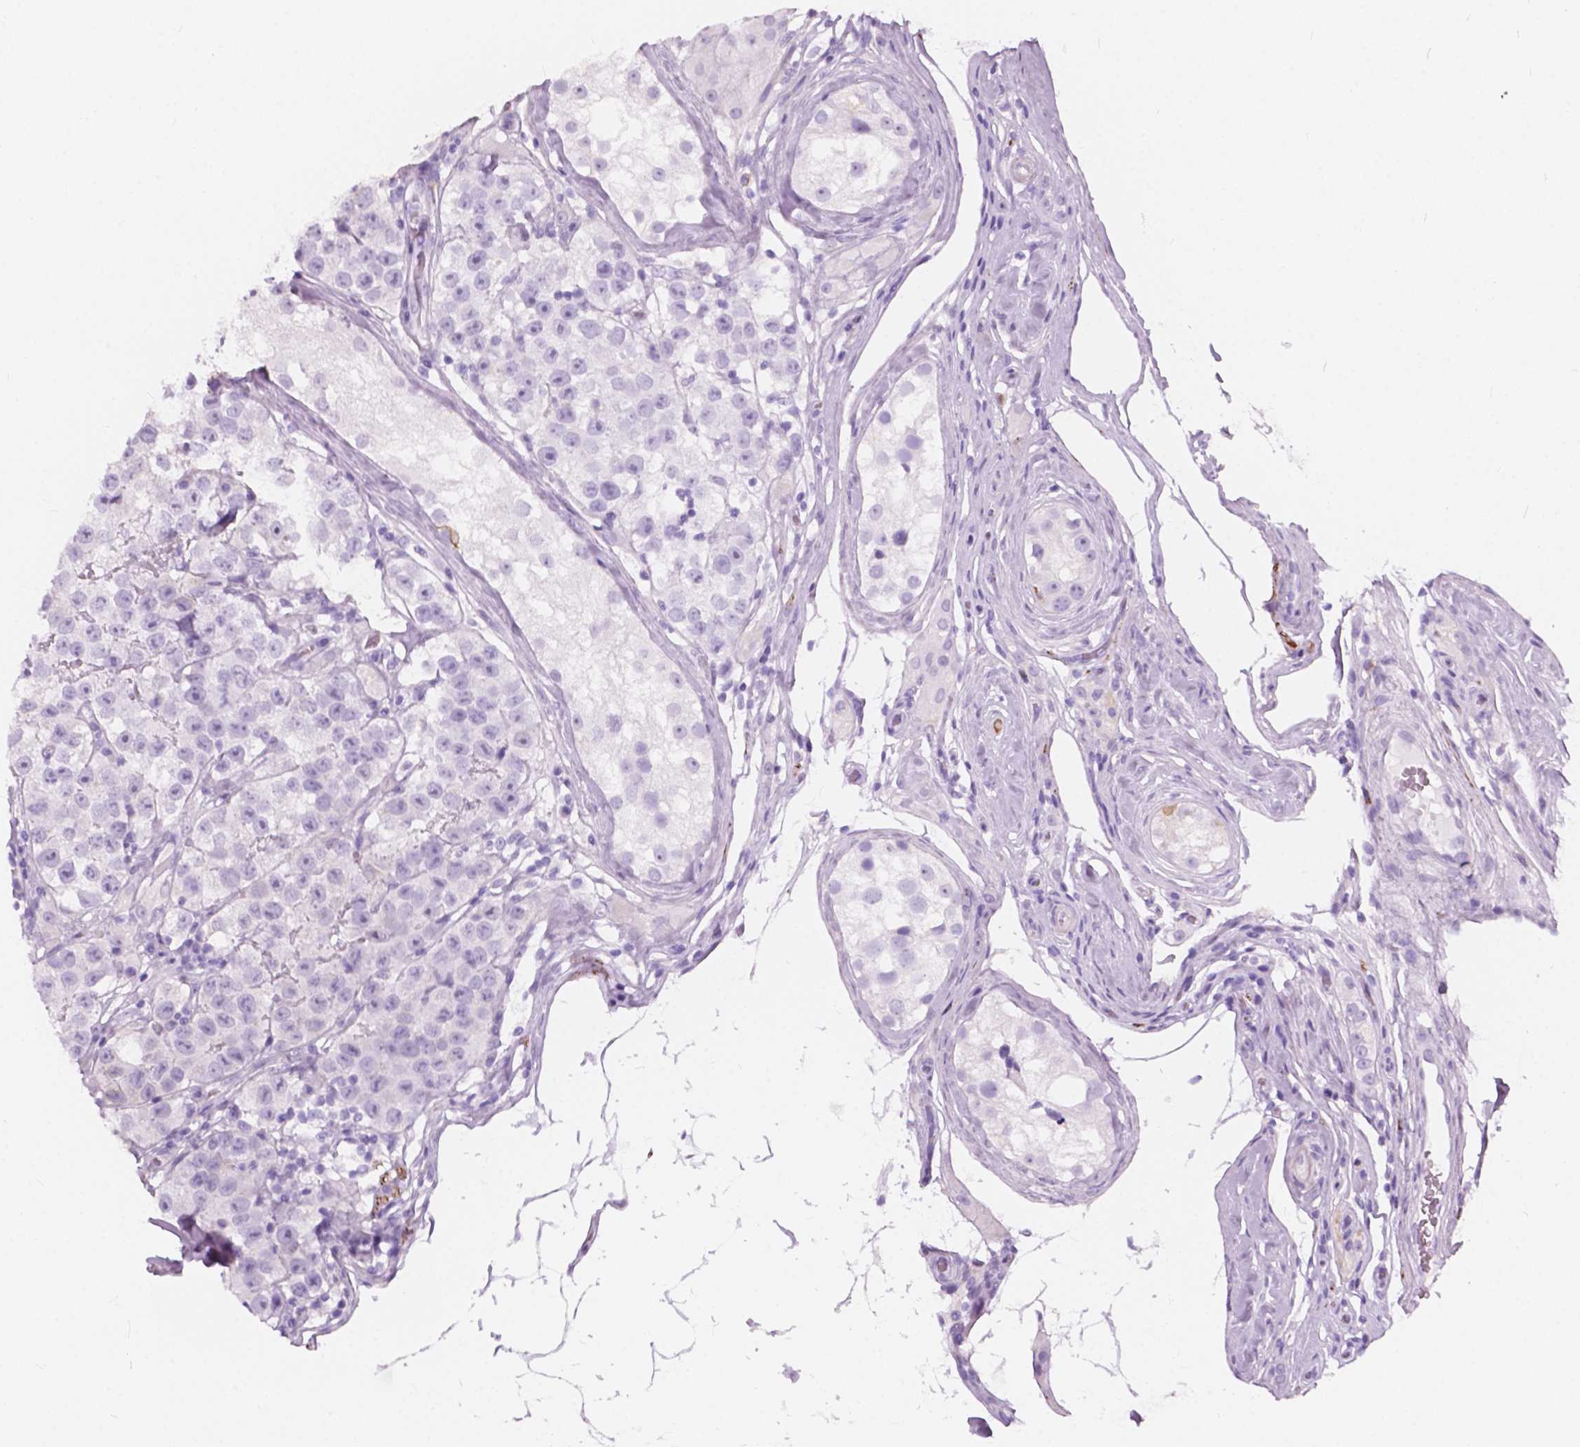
{"staining": {"intensity": "negative", "quantity": "none", "location": "none"}, "tissue": "testis cancer", "cell_type": "Tumor cells", "image_type": "cancer", "snomed": [{"axis": "morphology", "description": "Seminoma, NOS"}, {"axis": "topography", "description": "Testis"}], "caption": "DAB (3,3'-diaminobenzidine) immunohistochemical staining of testis cancer reveals no significant staining in tumor cells. (DAB immunohistochemistry with hematoxylin counter stain).", "gene": "FXYD2", "patient": {"sex": "male", "age": 34}}